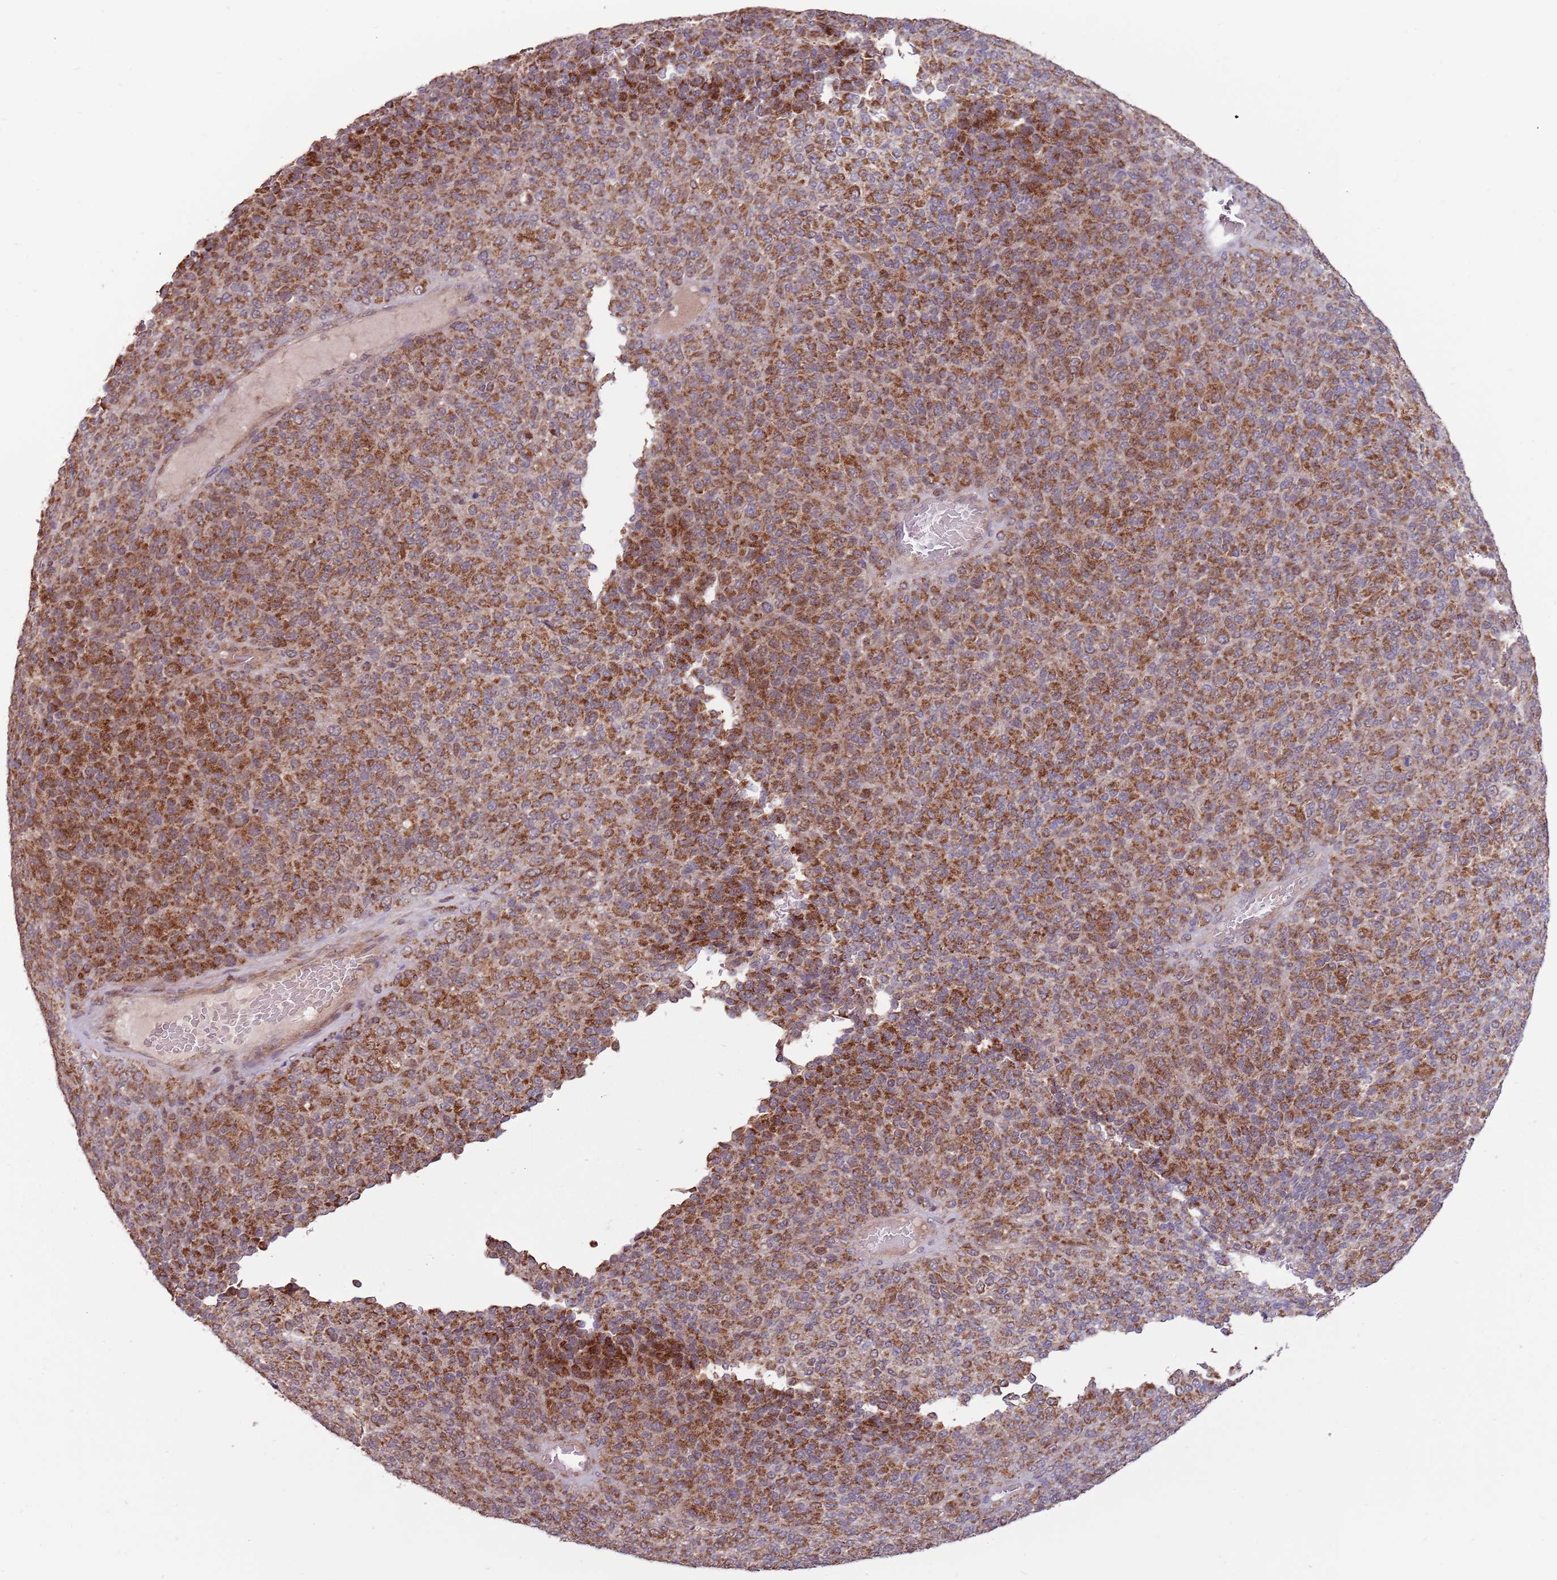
{"staining": {"intensity": "strong", "quantity": ">75%", "location": "cytoplasmic/membranous"}, "tissue": "melanoma", "cell_type": "Tumor cells", "image_type": "cancer", "snomed": [{"axis": "morphology", "description": "Malignant melanoma, Metastatic site"}, {"axis": "topography", "description": "Brain"}], "caption": "Immunohistochemical staining of human melanoma displays high levels of strong cytoplasmic/membranous protein positivity in approximately >75% of tumor cells.", "gene": "RNF181", "patient": {"sex": "female", "age": 56}}